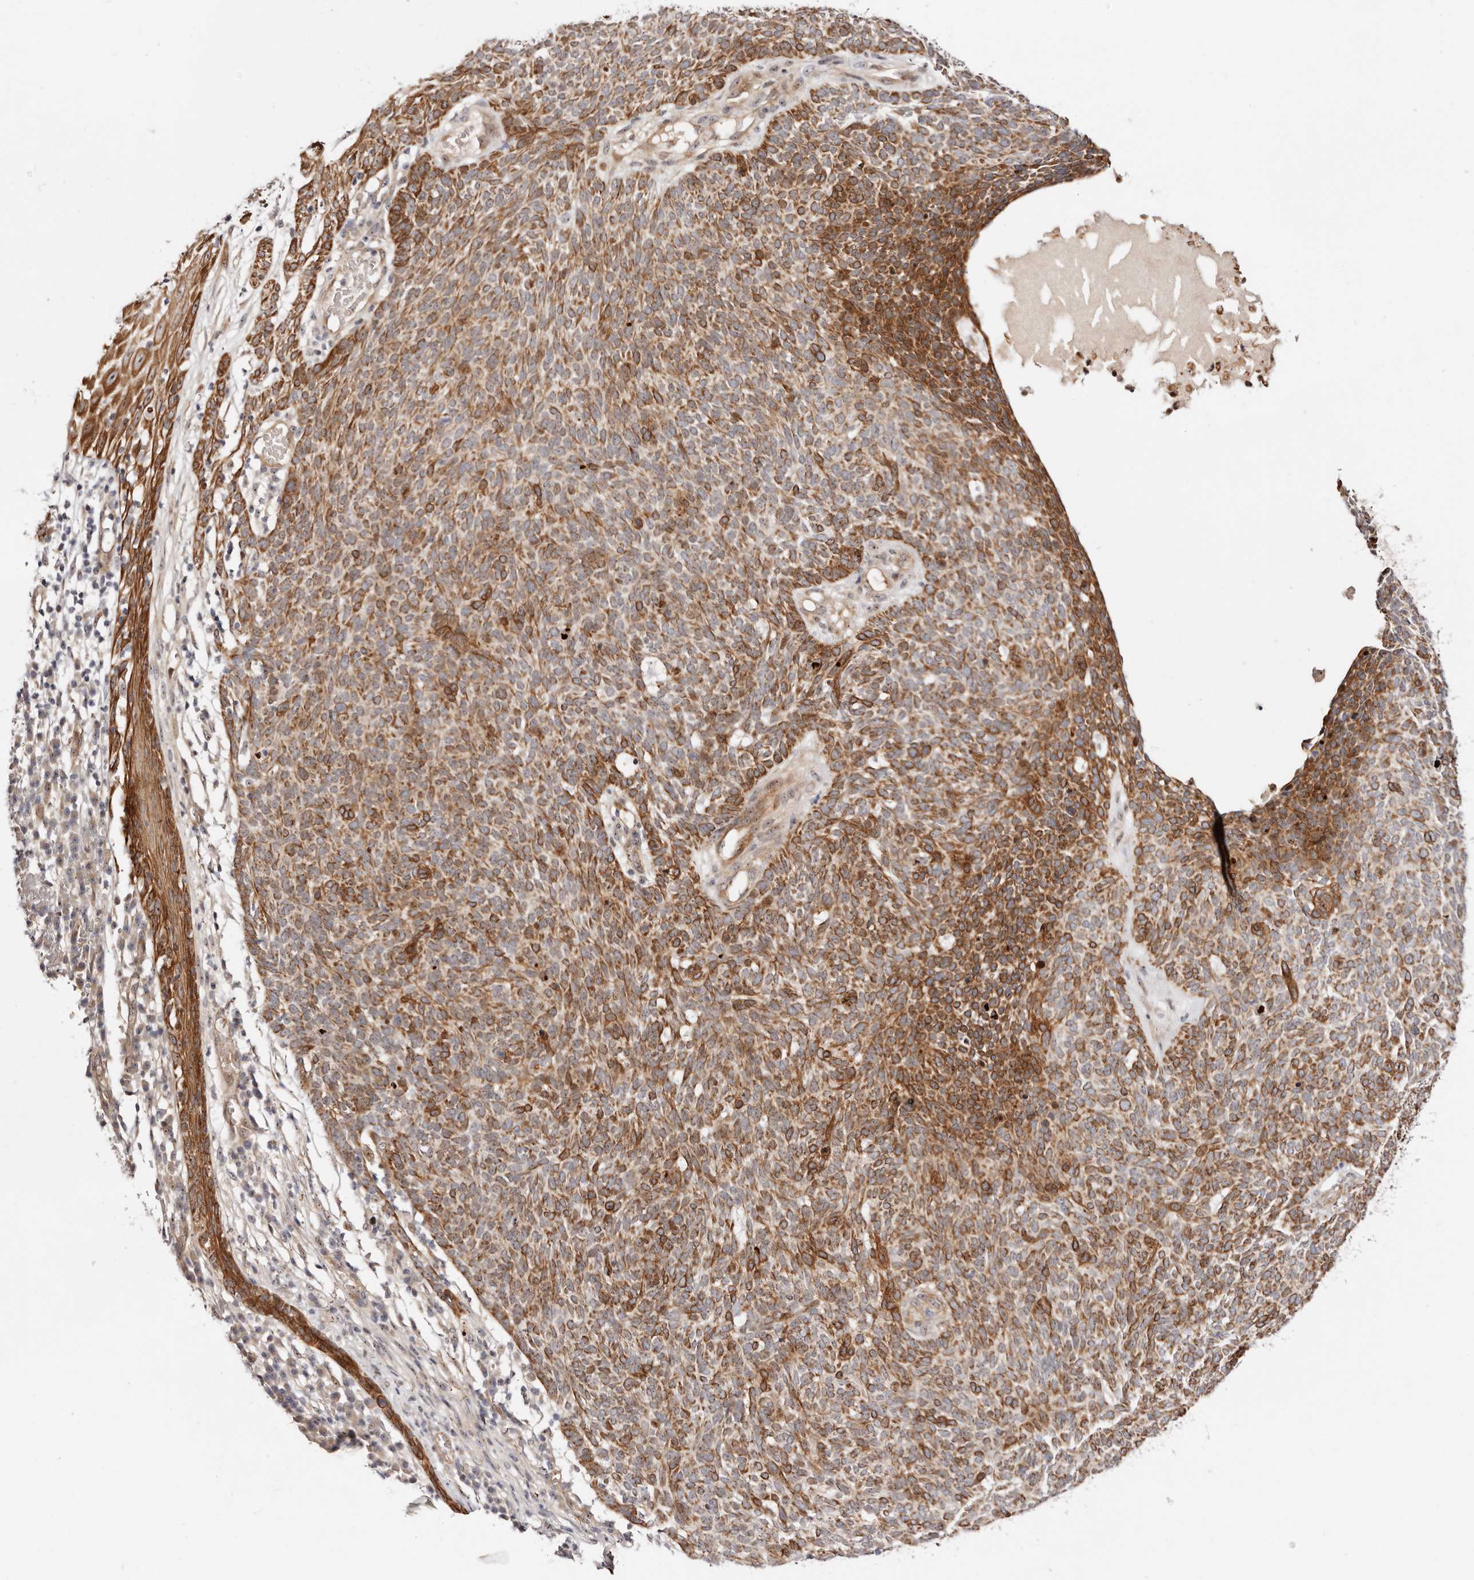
{"staining": {"intensity": "strong", "quantity": ">75%", "location": "cytoplasmic/membranous"}, "tissue": "skin cancer", "cell_type": "Tumor cells", "image_type": "cancer", "snomed": [{"axis": "morphology", "description": "Squamous cell carcinoma, NOS"}, {"axis": "topography", "description": "Skin"}], "caption": "Strong cytoplasmic/membranous protein positivity is present in approximately >75% of tumor cells in skin squamous cell carcinoma.", "gene": "ODF2L", "patient": {"sex": "female", "age": 90}}